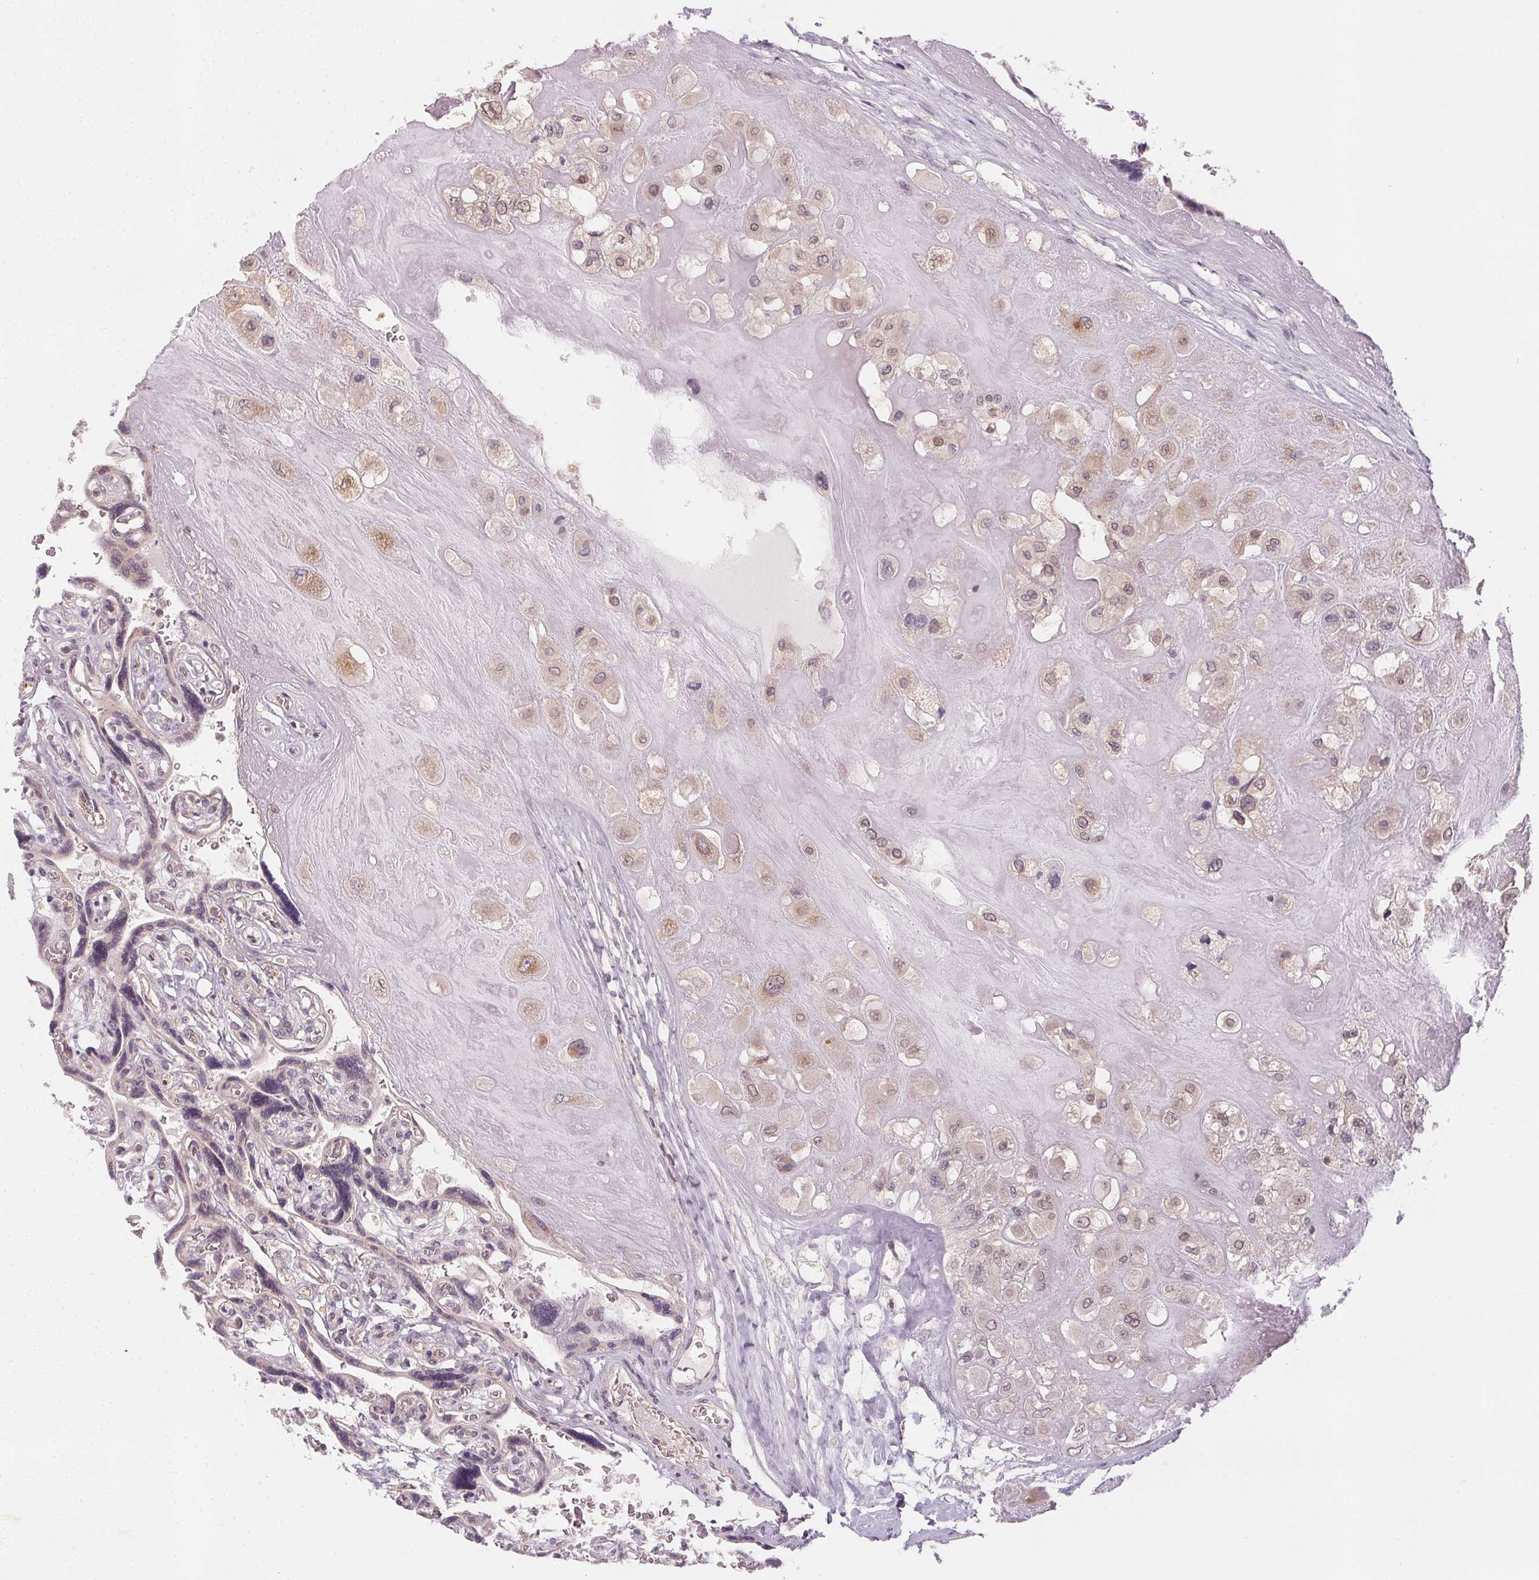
{"staining": {"intensity": "weak", "quantity": "25%-75%", "location": "cytoplasmic/membranous"}, "tissue": "placenta", "cell_type": "Decidual cells", "image_type": "normal", "snomed": [{"axis": "morphology", "description": "Normal tissue, NOS"}, {"axis": "topography", "description": "Placenta"}], "caption": "IHC micrograph of unremarkable human placenta stained for a protein (brown), which demonstrates low levels of weak cytoplasmic/membranous staining in about 25%-75% of decidual cells.", "gene": "NCOA4", "patient": {"sex": "female", "age": 32}}